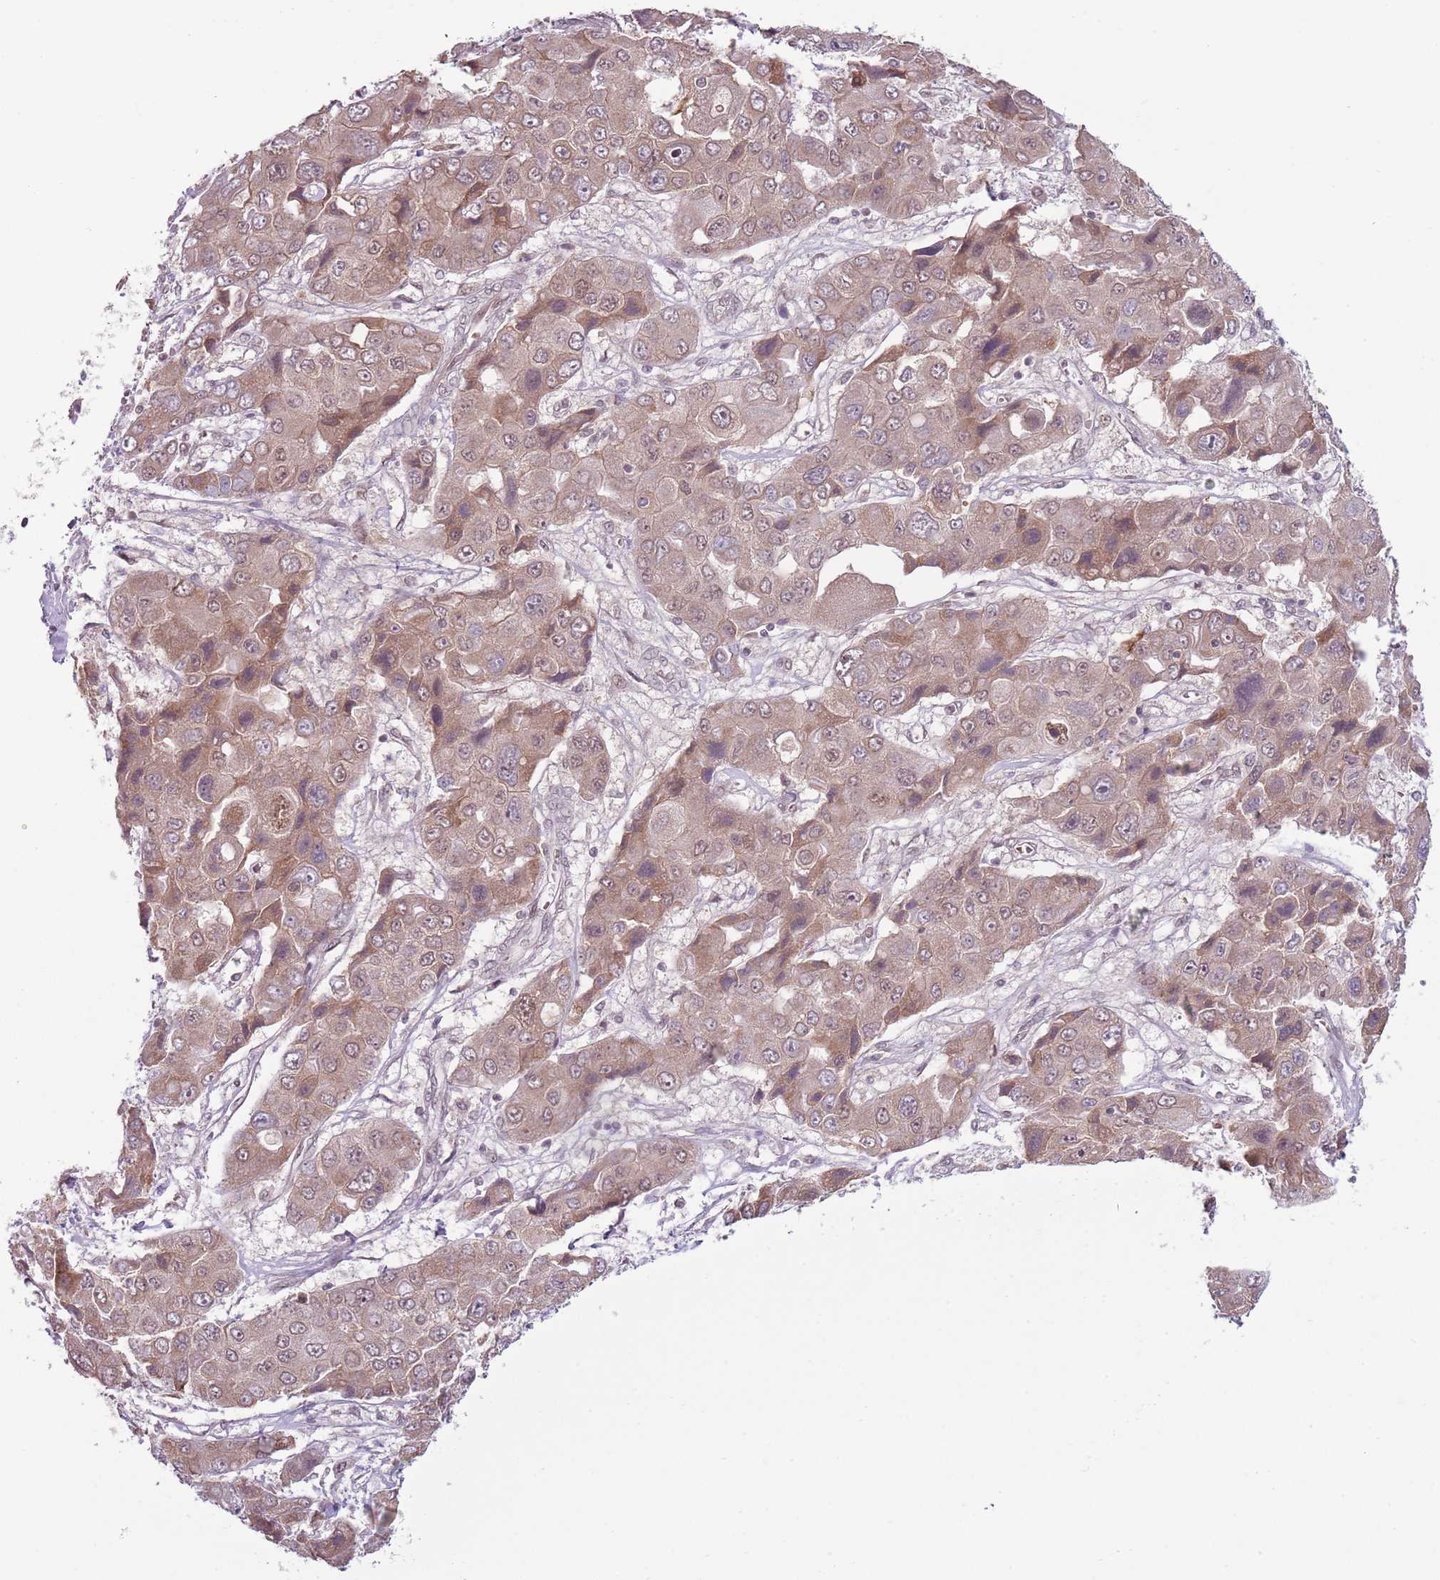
{"staining": {"intensity": "weak", "quantity": ">75%", "location": "cytoplasmic/membranous"}, "tissue": "liver cancer", "cell_type": "Tumor cells", "image_type": "cancer", "snomed": [{"axis": "morphology", "description": "Cholangiocarcinoma"}, {"axis": "topography", "description": "Liver"}], "caption": "A photomicrograph showing weak cytoplasmic/membranous expression in about >75% of tumor cells in liver cancer, as visualized by brown immunohistochemical staining.", "gene": "TM2D1", "patient": {"sex": "male", "age": 67}}